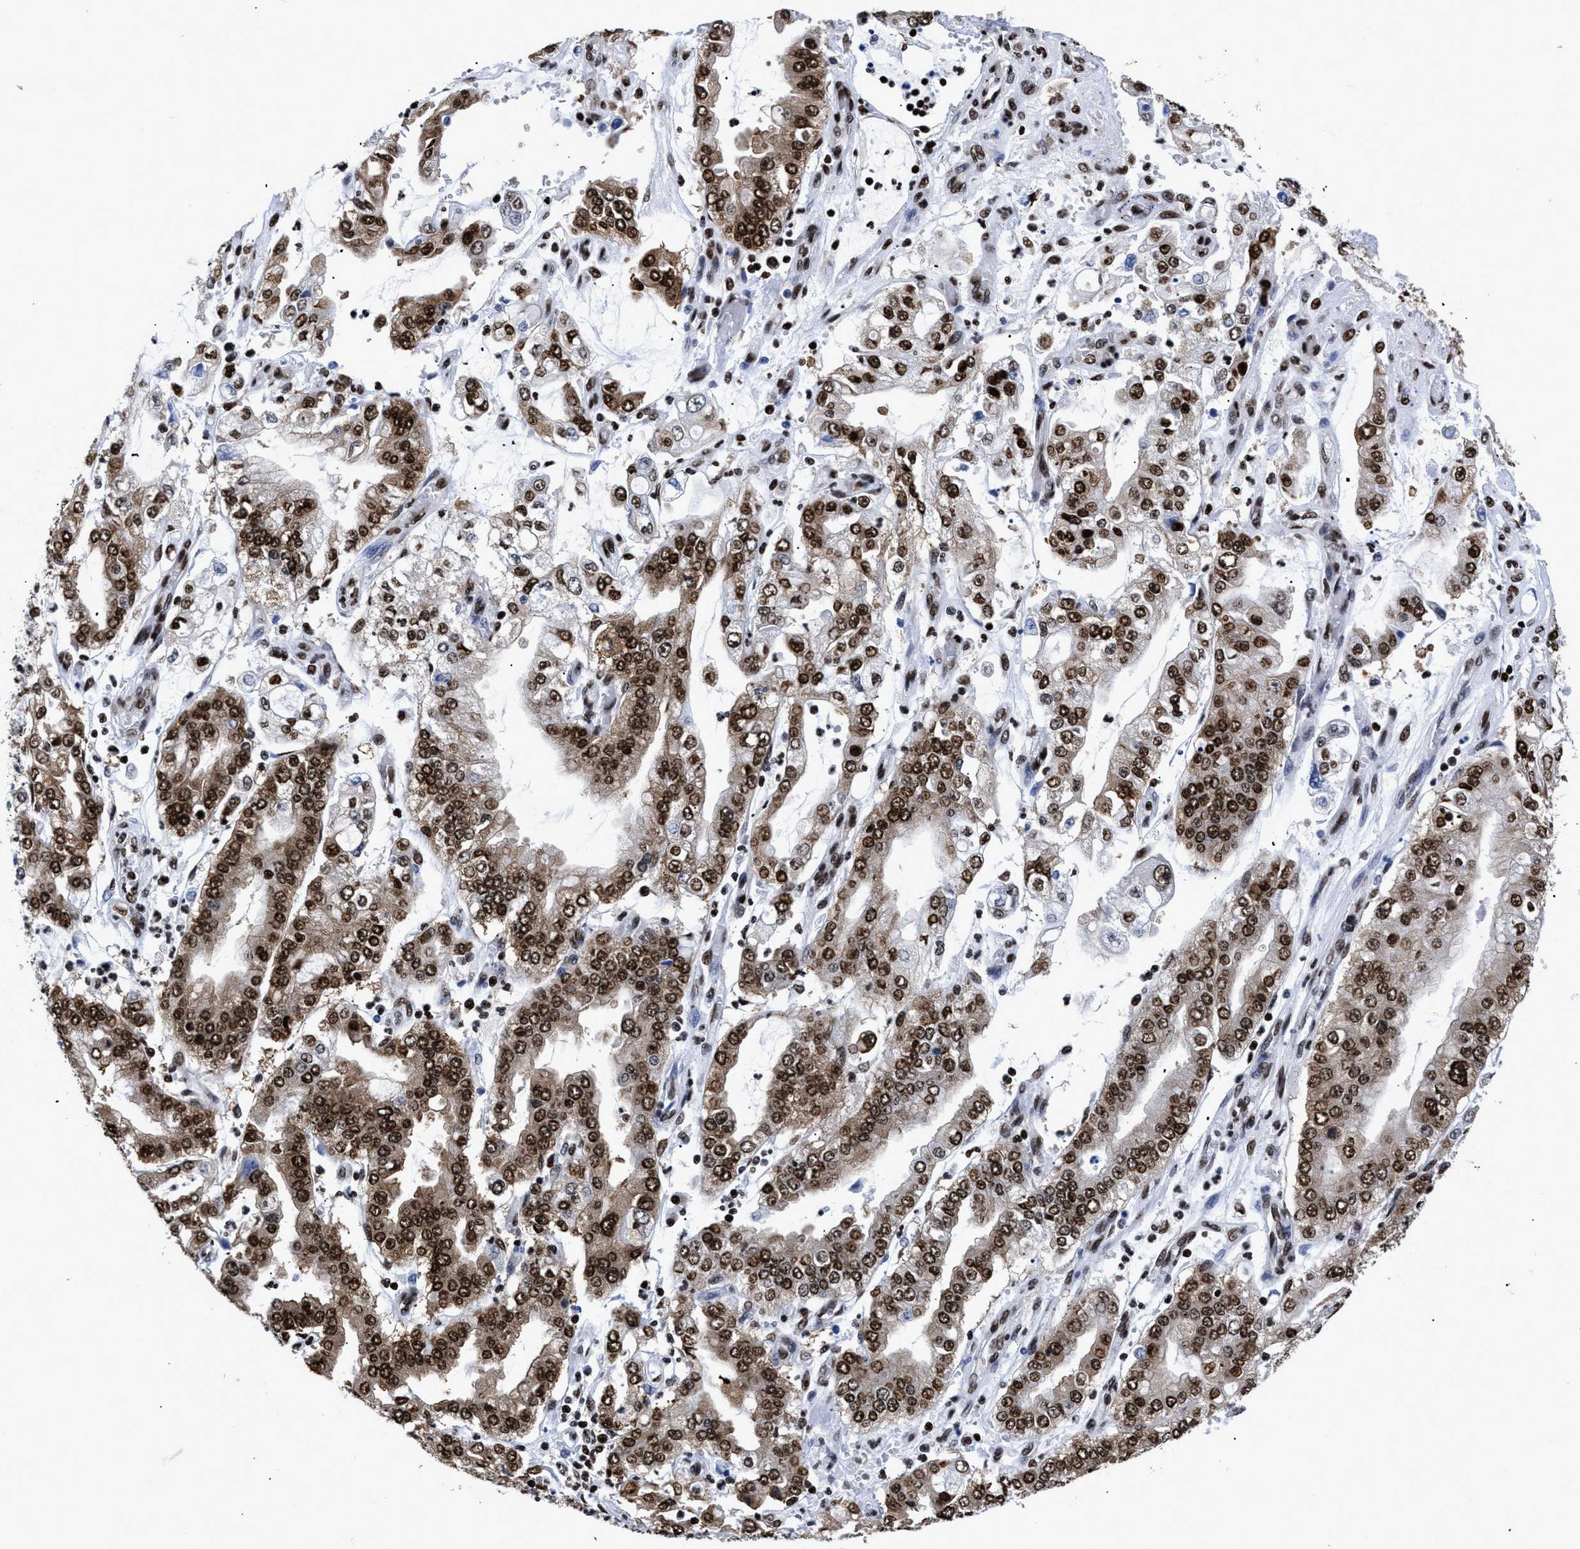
{"staining": {"intensity": "strong", "quantity": ">75%", "location": "cytoplasmic/membranous,nuclear"}, "tissue": "stomach cancer", "cell_type": "Tumor cells", "image_type": "cancer", "snomed": [{"axis": "morphology", "description": "Adenocarcinoma, NOS"}, {"axis": "topography", "description": "Stomach"}], "caption": "IHC of human adenocarcinoma (stomach) demonstrates high levels of strong cytoplasmic/membranous and nuclear staining in about >75% of tumor cells. (DAB (3,3'-diaminobenzidine) IHC, brown staining for protein, blue staining for nuclei).", "gene": "CALHM3", "patient": {"sex": "male", "age": 76}}